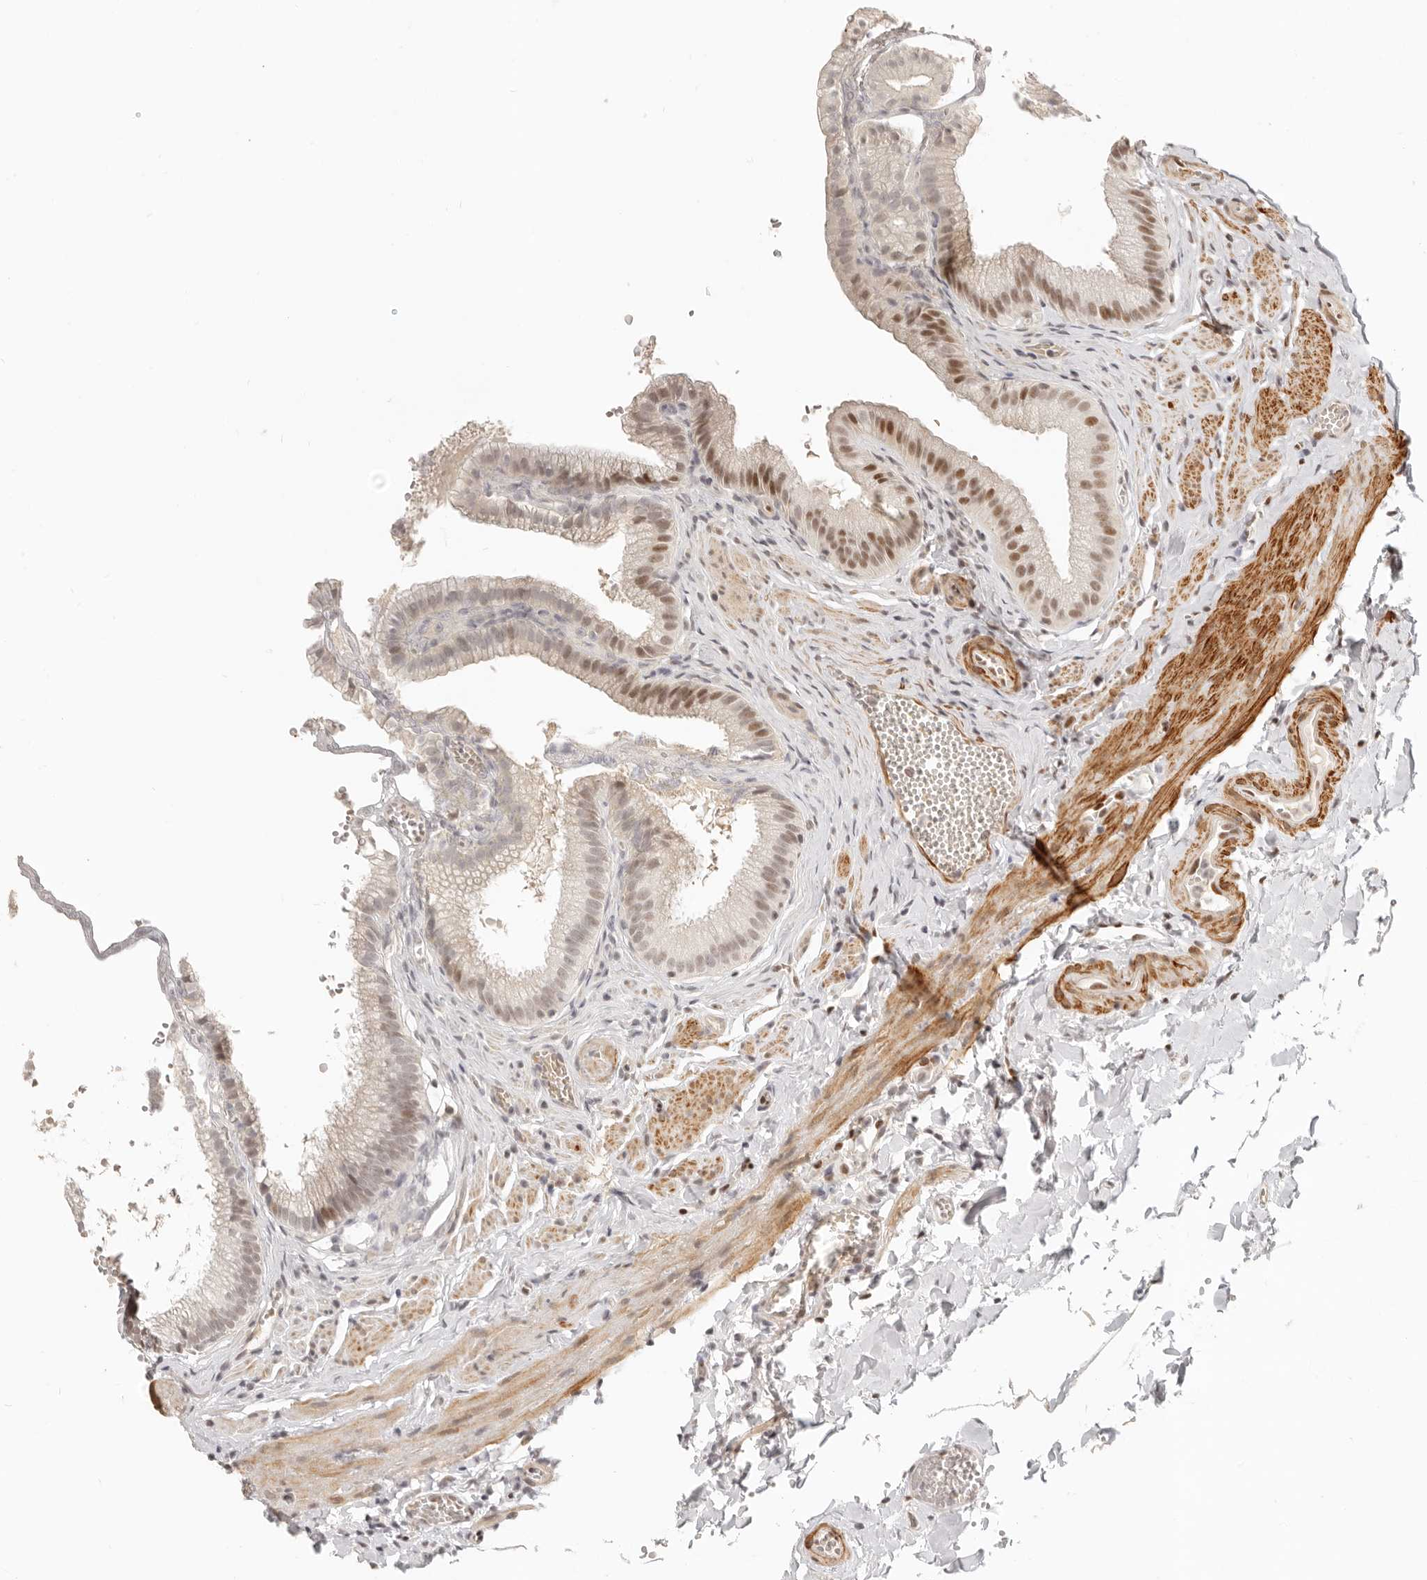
{"staining": {"intensity": "moderate", "quantity": "25%-75%", "location": "nuclear"}, "tissue": "gallbladder", "cell_type": "Glandular cells", "image_type": "normal", "snomed": [{"axis": "morphology", "description": "Normal tissue, NOS"}, {"axis": "topography", "description": "Gallbladder"}], "caption": "Approximately 25%-75% of glandular cells in benign human gallbladder display moderate nuclear protein positivity as visualized by brown immunohistochemical staining.", "gene": "GABPA", "patient": {"sex": "male", "age": 38}}